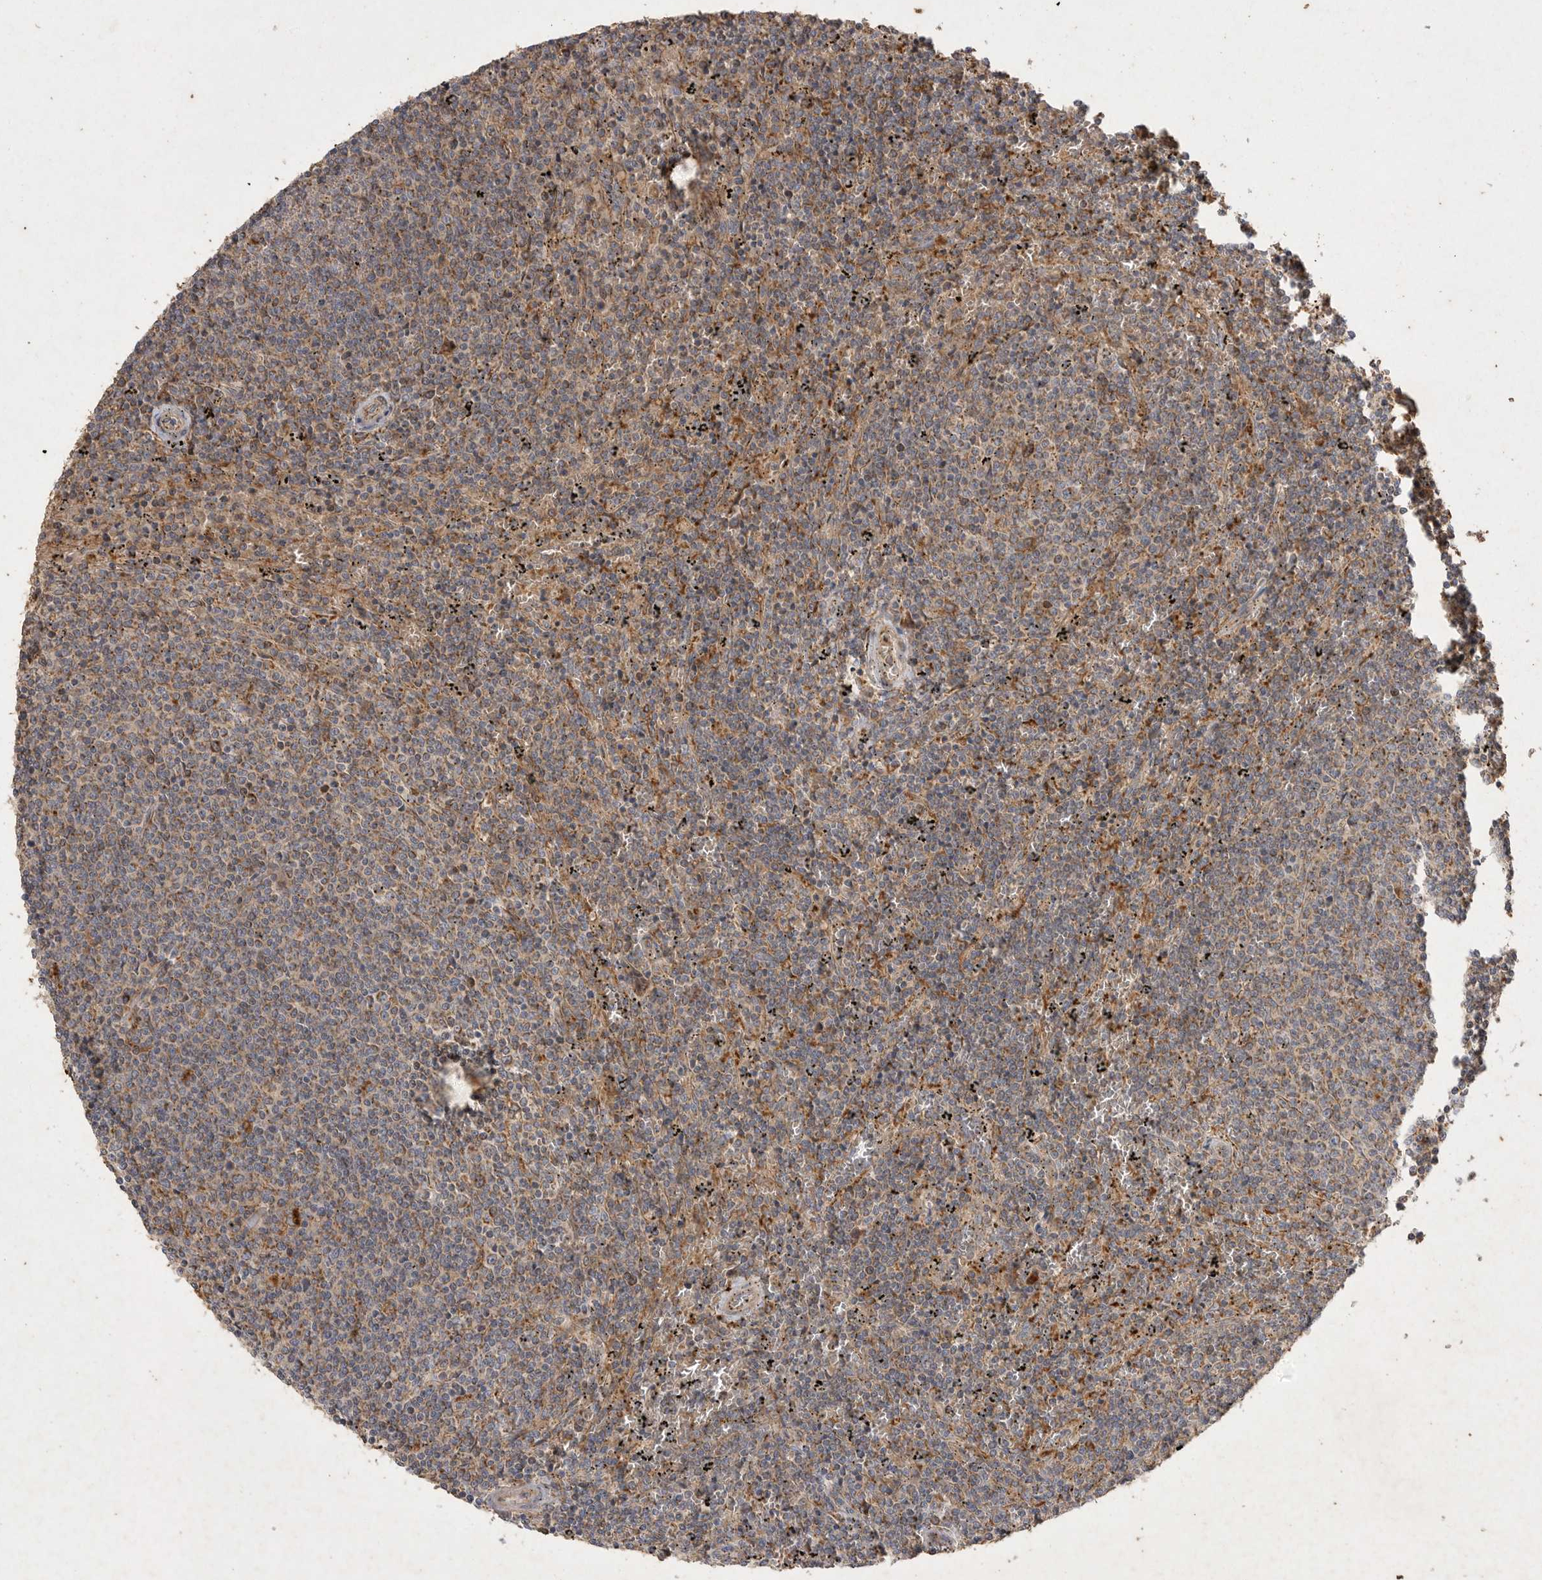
{"staining": {"intensity": "moderate", "quantity": ">75%", "location": "cytoplasmic/membranous"}, "tissue": "lymphoma", "cell_type": "Tumor cells", "image_type": "cancer", "snomed": [{"axis": "morphology", "description": "Malignant lymphoma, non-Hodgkin's type, Low grade"}, {"axis": "topography", "description": "Spleen"}], "caption": "Immunohistochemical staining of human malignant lymphoma, non-Hodgkin's type (low-grade) shows medium levels of moderate cytoplasmic/membranous protein positivity in about >75% of tumor cells.", "gene": "MRPL41", "patient": {"sex": "female", "age": 50}}